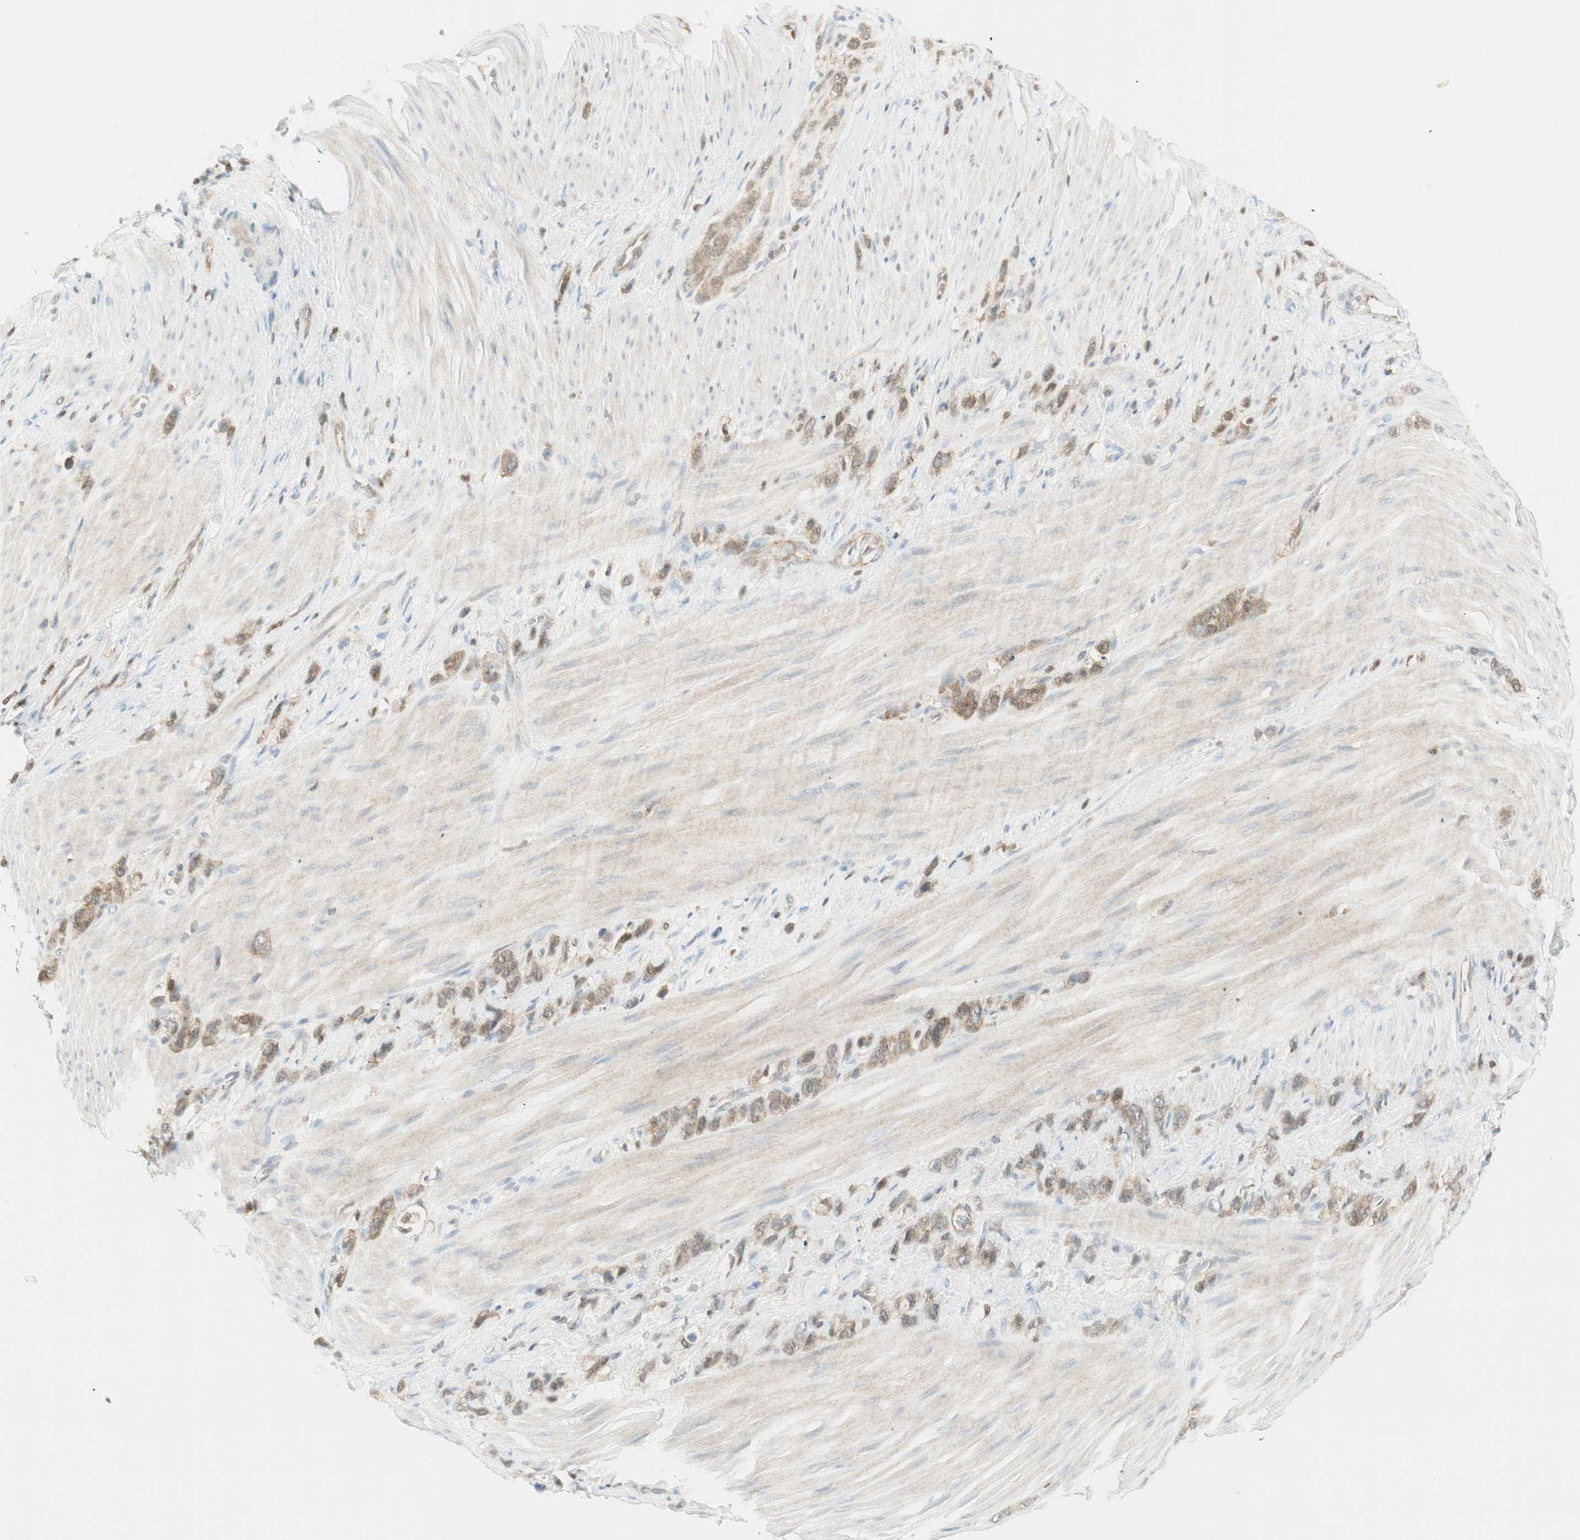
{"staining": {"intensity": "moderate", "quantity": ">75%", "location": "cytoplasmic/membranous"}, "tissue": "stomach cancer", "cell_type": "Tumor cells", "image_type": "cancer", "snomed": [{"axis": "morphology", "description": "Normal tissue, NOS"}, {"axis": "morphology", "description": "Adenocarcinoma, NOS"}, {"axis": "morphology", "description": "Adenocarcinoma, High grade"}, {"axis": "topography", "description": "Stomach, upper"}, {"axis": "topography", "description": "Stomach"}], "caption": "A high-resolution photomicrograph shows immunohistochemistry (IHC) staining of stomach high-grade adenocarcinoma, which shows moderate cytoplasmic/membranous expression in about >75% of tumor cells. The staining was performed using DAB (3,3'-diaminobenzidine) to visualize the protein expression in brown, while the nuclei were stained in blue with hematoxylin (Magnification: 20x).", "gene": "PPP1CA", "patient": {"sex": "female", "age": 65}}